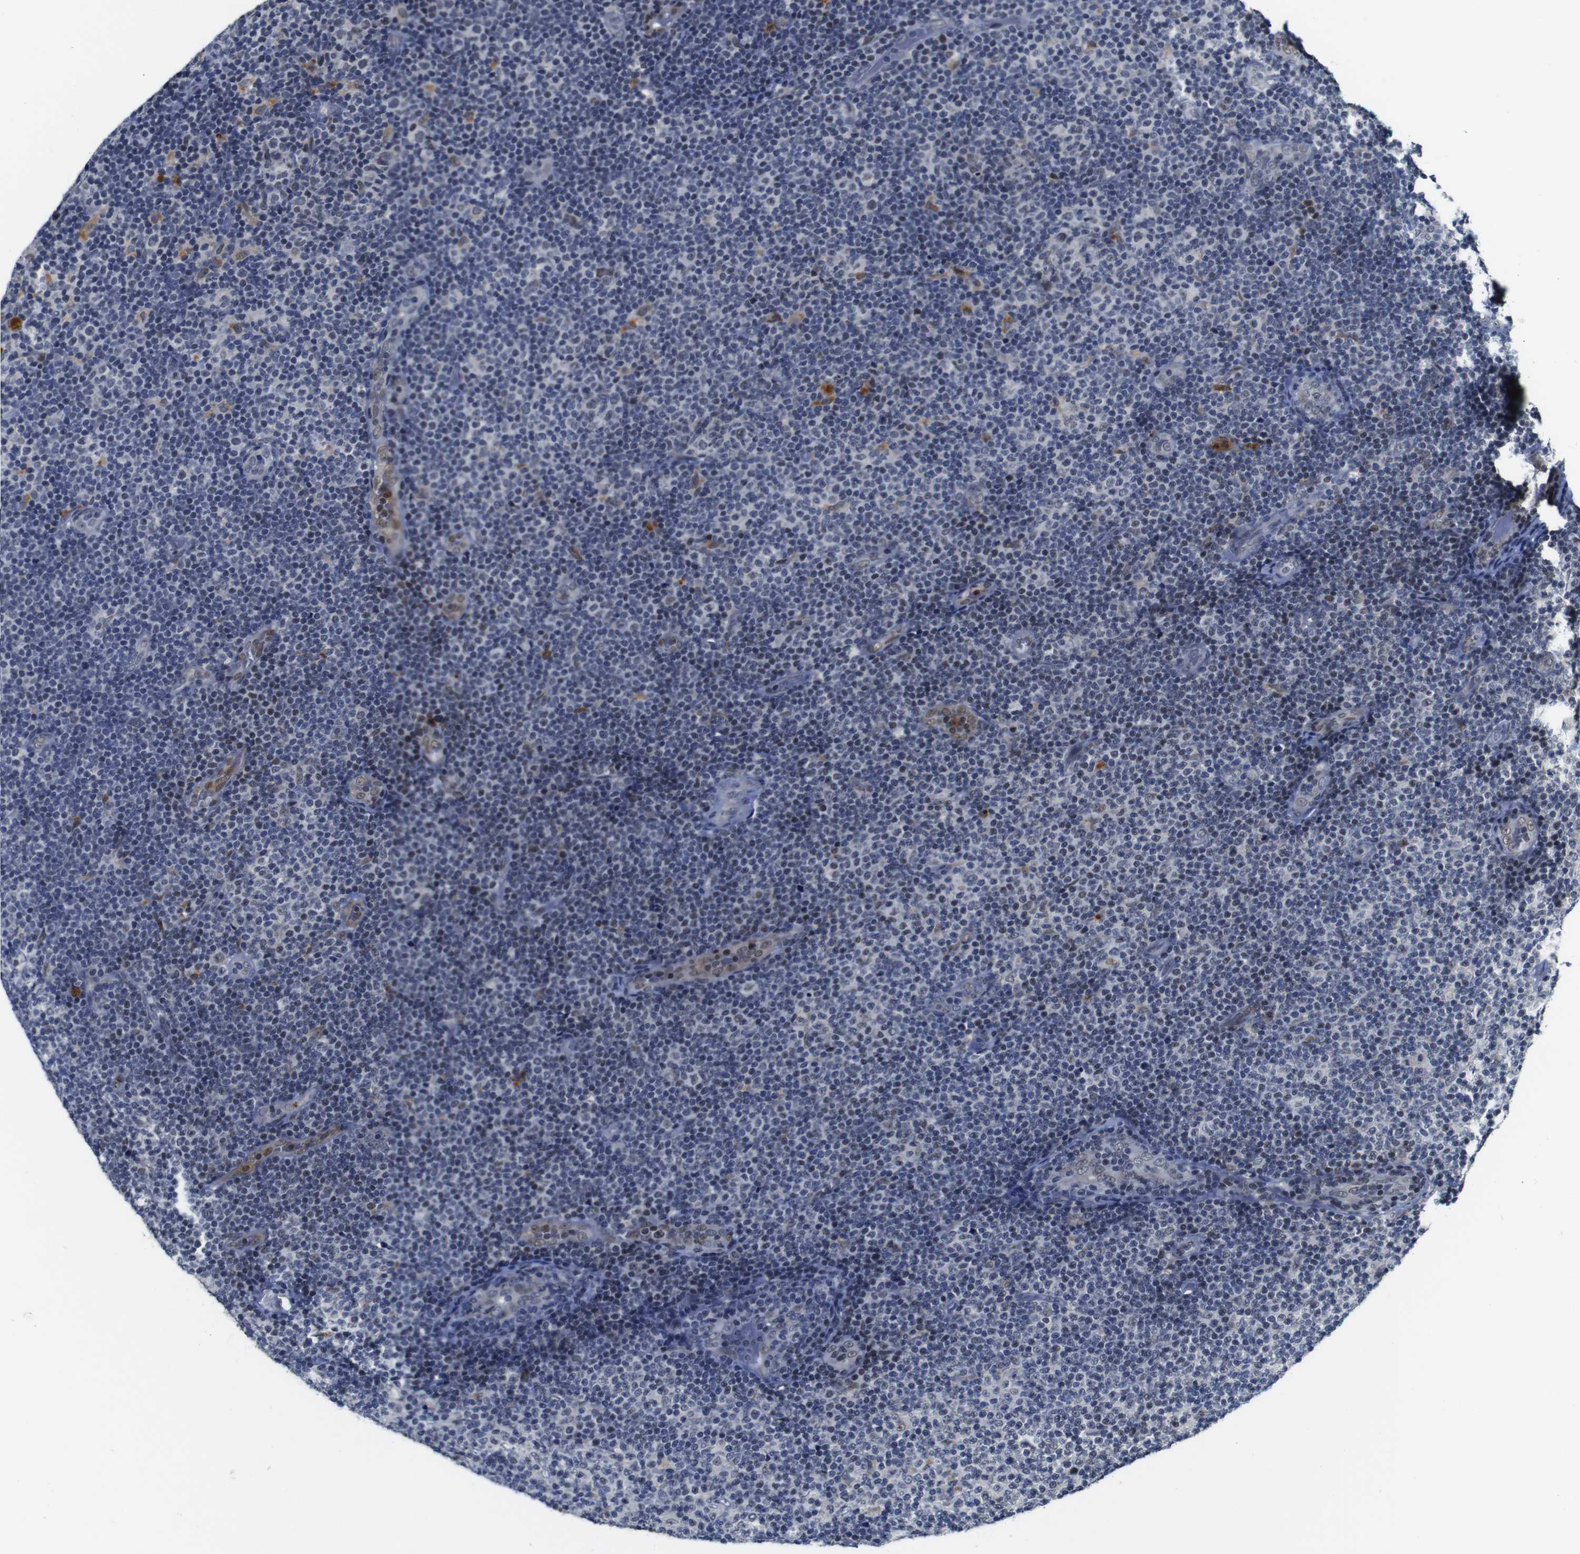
{"staining": {"intensity": "moderate", "quantity": "<25%", "location": "cytoplasmic/membranous,nuclear"}, "tissue": "lymphoma", "cell_type": "Tumor cells", "image_type": "cancer", "snomed": [{"axis": "morphology", "description": "Malignant lymphoma, non-Hodgkin's type, Low grade"}, {"axis": "topography", "description": "Lymph node"}], "caption": "This is an image of immunohistochemistry staining of low-grade malignant lymphoma, non-Hodgkin's type, which shows moderate expression in the cytoplasmic/membranous and nuclear of tumor cells.", "gene": "NTRK3", "patient": {"sex": "male", "age": 83}}